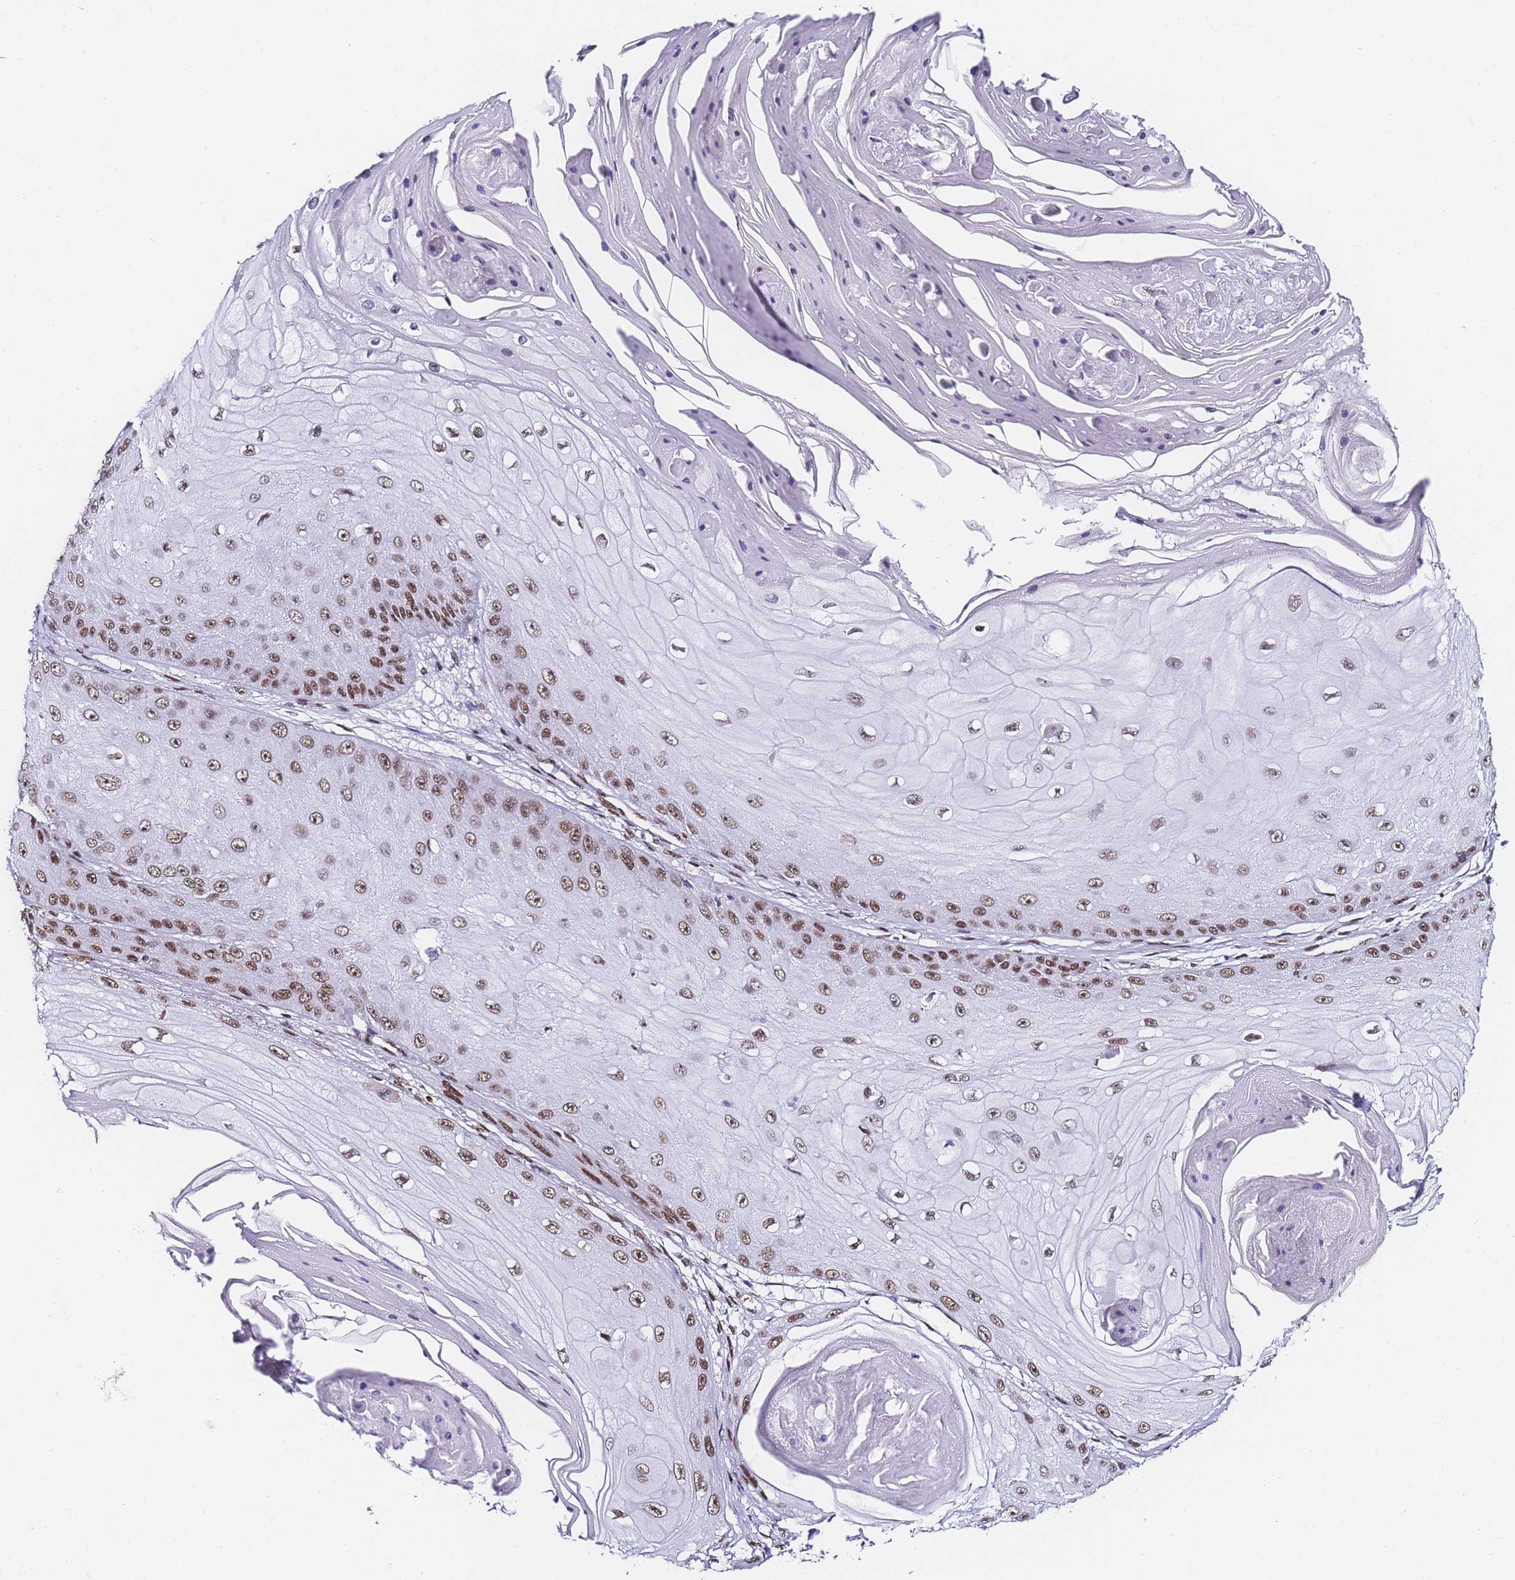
{"staining": {"intensity": "moderate", "quantity": ">75%", "location": "nuclear"}, "tissue": "skin cancer", "cell_type": "Tumor cells", "image_type": "cancer", "snomed": [{"axis": "morphology", "description": "Squamous cell carcinoma, NOS"}, {"axis": "topography", "description": "Skin"}], "caption": "IHC image of neoplastic tissue: human skin squamous cell carcinoma stained using IHC exhibits medium levels of moderate protein expression localized specifically in the nuclear of tumor cells, appearing as a nuclear brown color.", "gene": "POLR1A", "patient": {"sex": "male", "age": 70}}